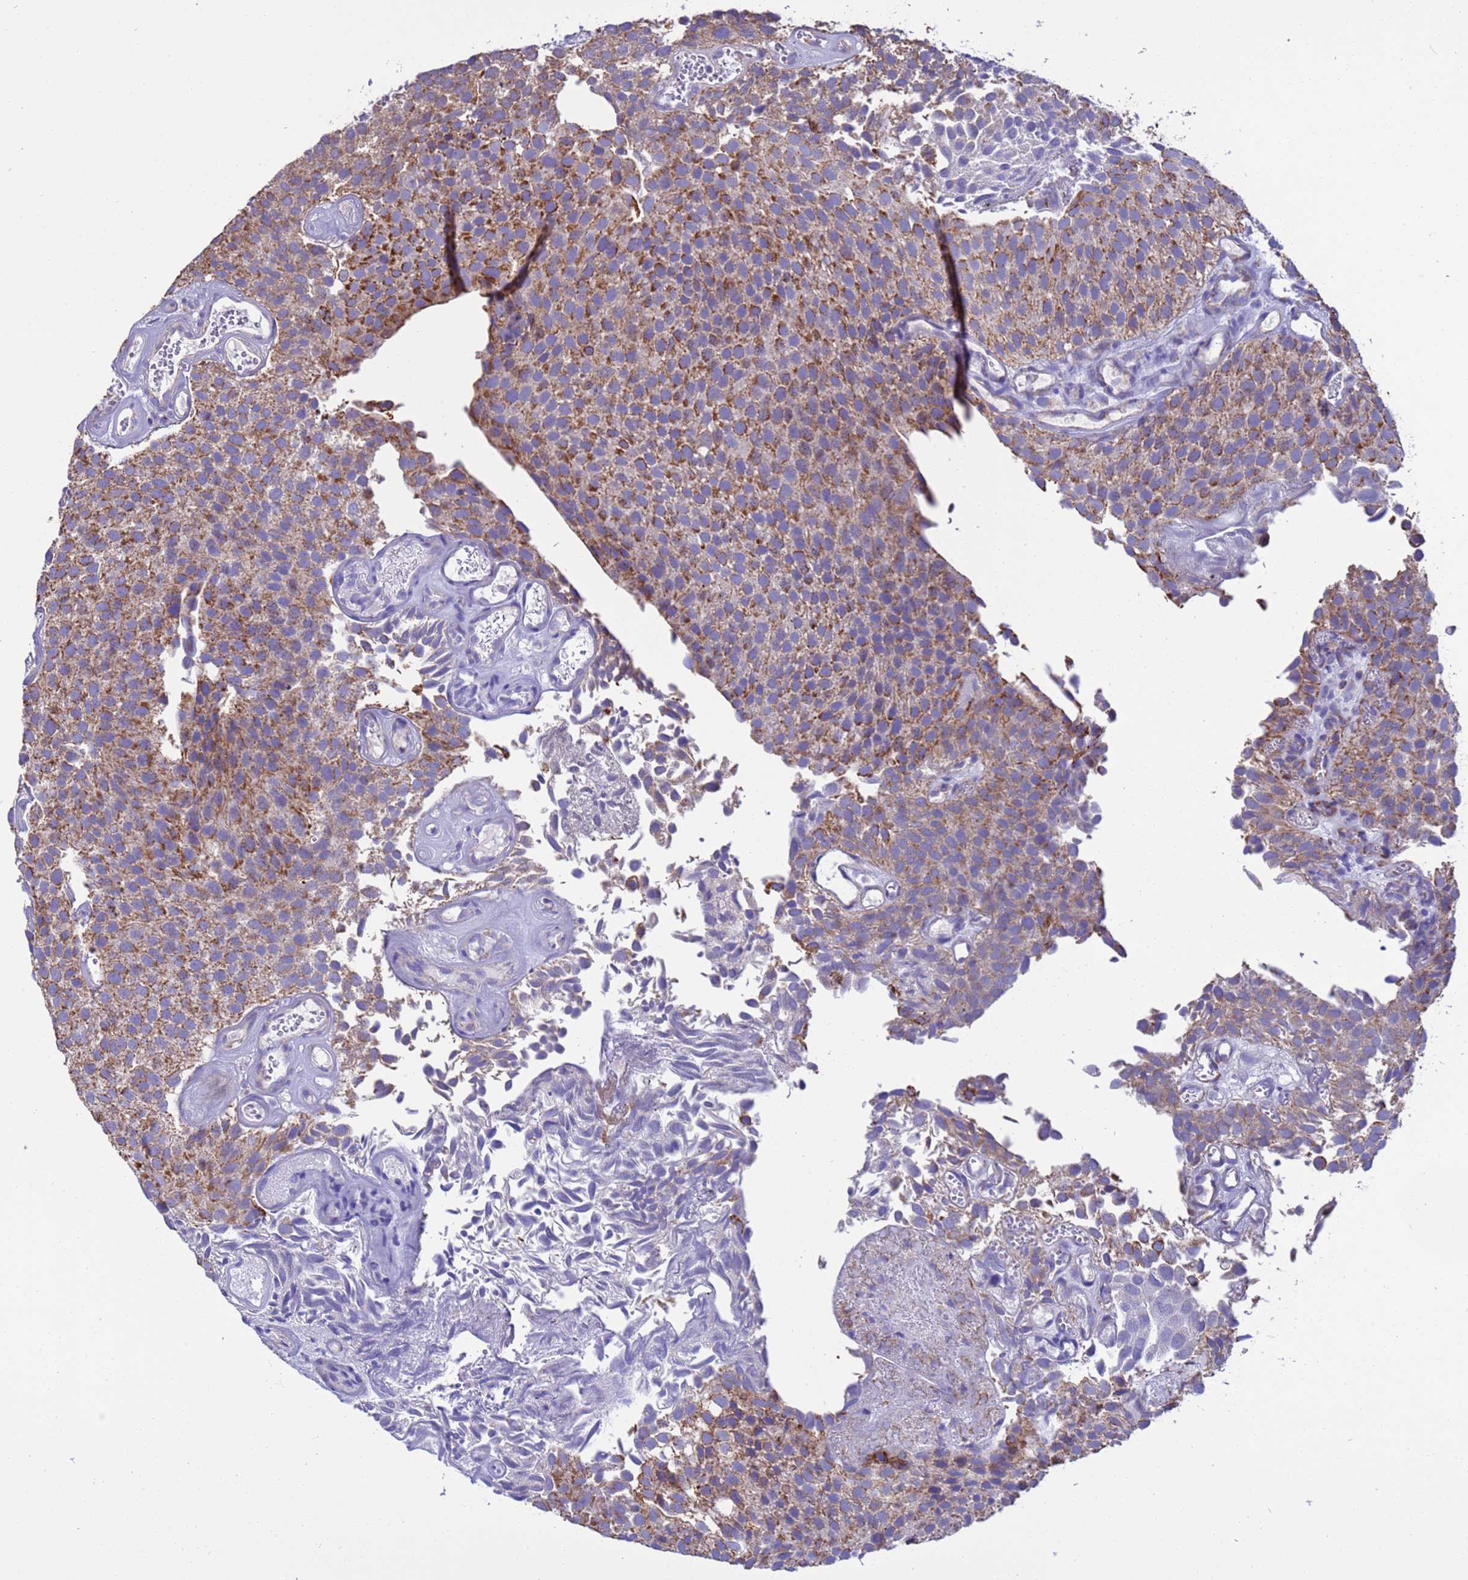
{"staining": {"intensity": "strong", "quantity": "25%-75%", "location": "cytoplasmic/membranous"}, "tissue": "urothelial cancer", "cell_type": "Tumor cells", "image_type": "cancer", "snomed": [{"axis": "morphology", "description": "Urothelial carcinoma, Low grade"}, {"axis": "topography", "description": "Urinary bladder"}], "caption": "Tumor cells show high levels of strong cytoplasmic/membranous positivity in approximately 25%-75% of cells in low-grade urothelial carcinoma. (DAB IHC, brown staining for protein, blue staining for nuclei).", "gene": "RNF165", "patient": {"sex": "male", "age": 89}}